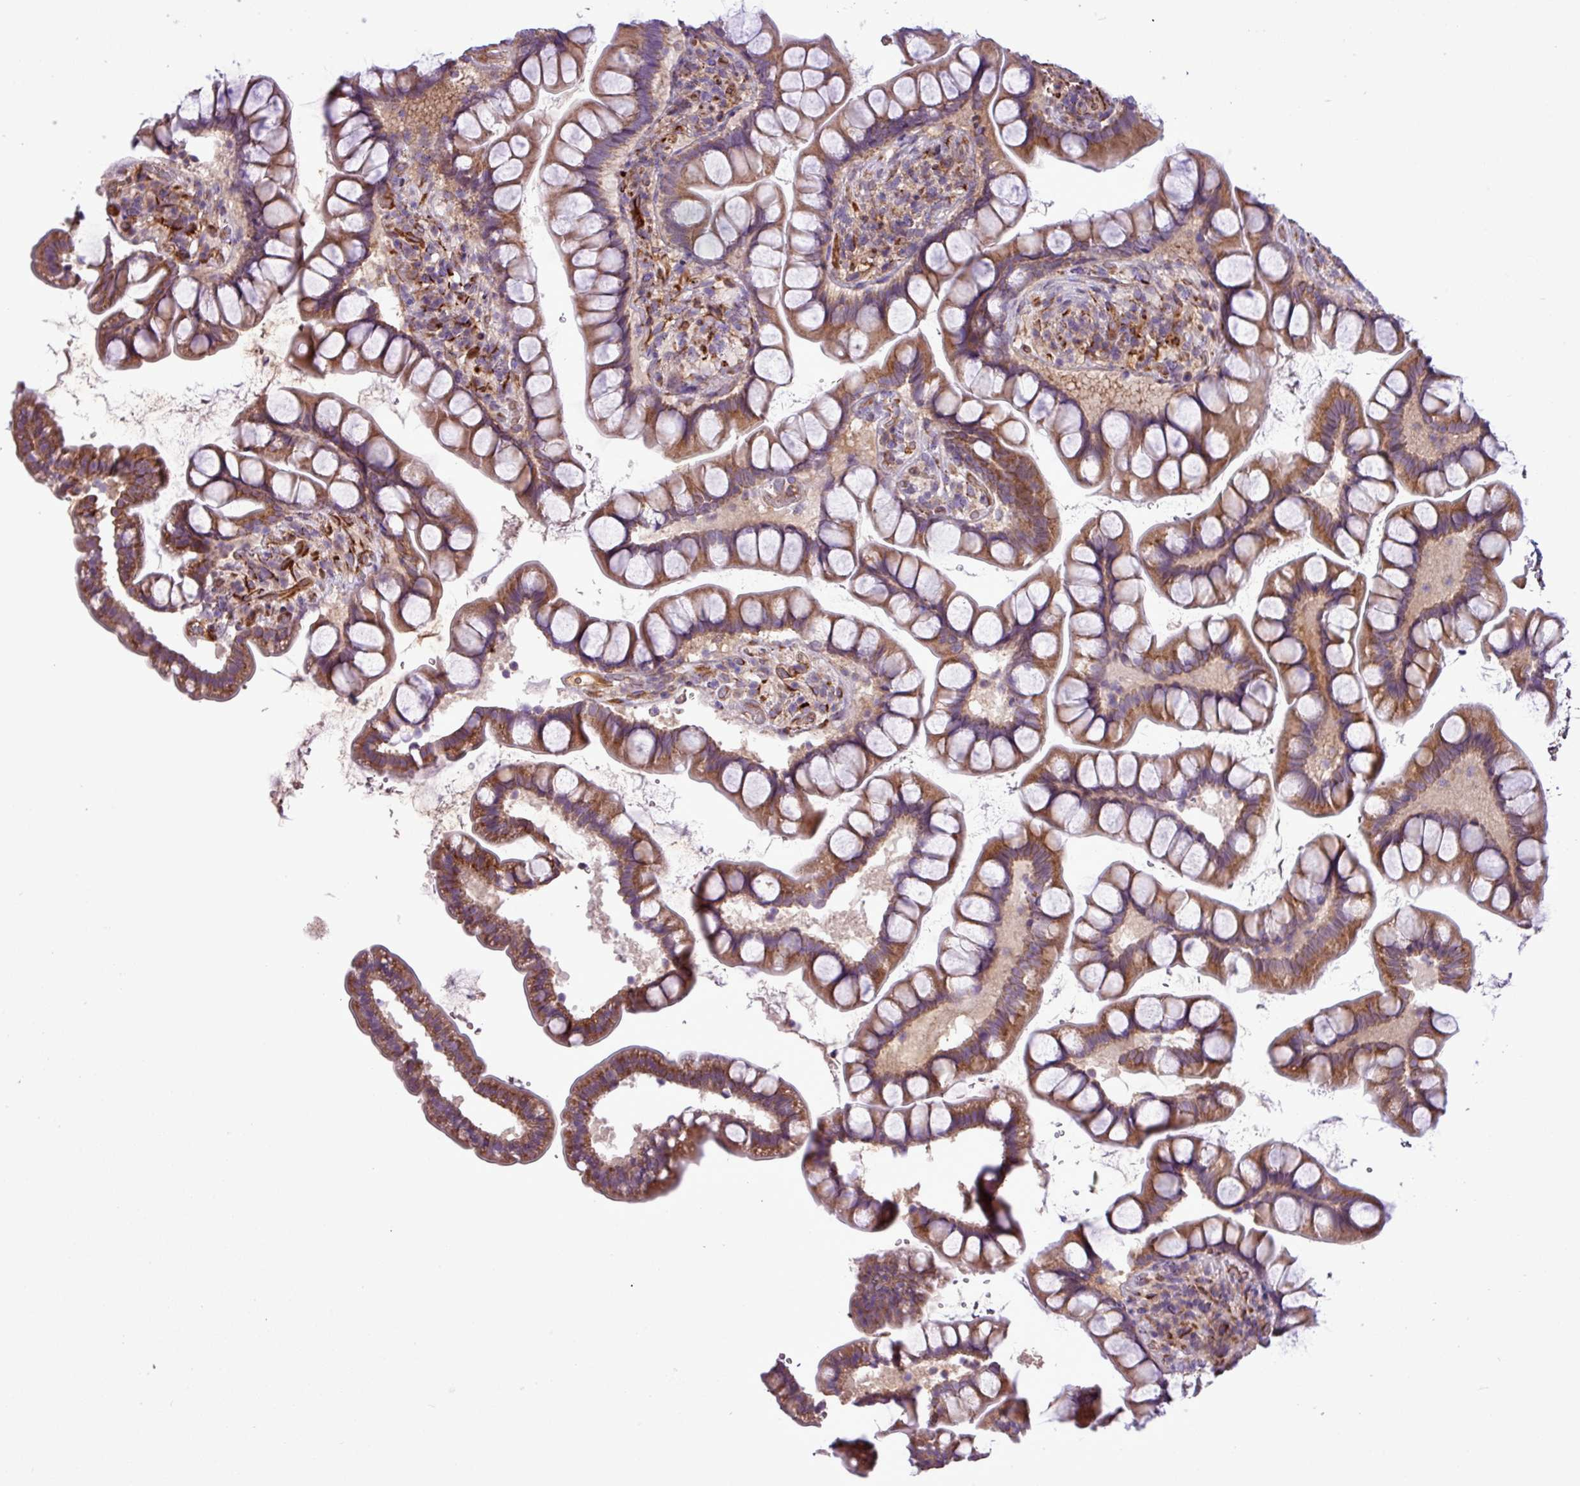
{"staining": {"intensity": "moderate", "quantity": ">75%", "location": "cytoplasmic/membranous"}, "tissue": "small intestine", "cell_type": "Glandular cells", "image_type": "normal", "snomed": [{"axis": "morphology", "description": "Normal tissue, NOS"}, {"axis": "topography", "description": "Small intestine"}], "caption": "High-power microscopy captured an immunohistochemistry image of unremarkable small intestine, revealing moderate cytoplasmic/membranous positivity in about >75% of glandular cells.", "gene": "CWH43", "patient": {"sex": "male", "age": 70}}